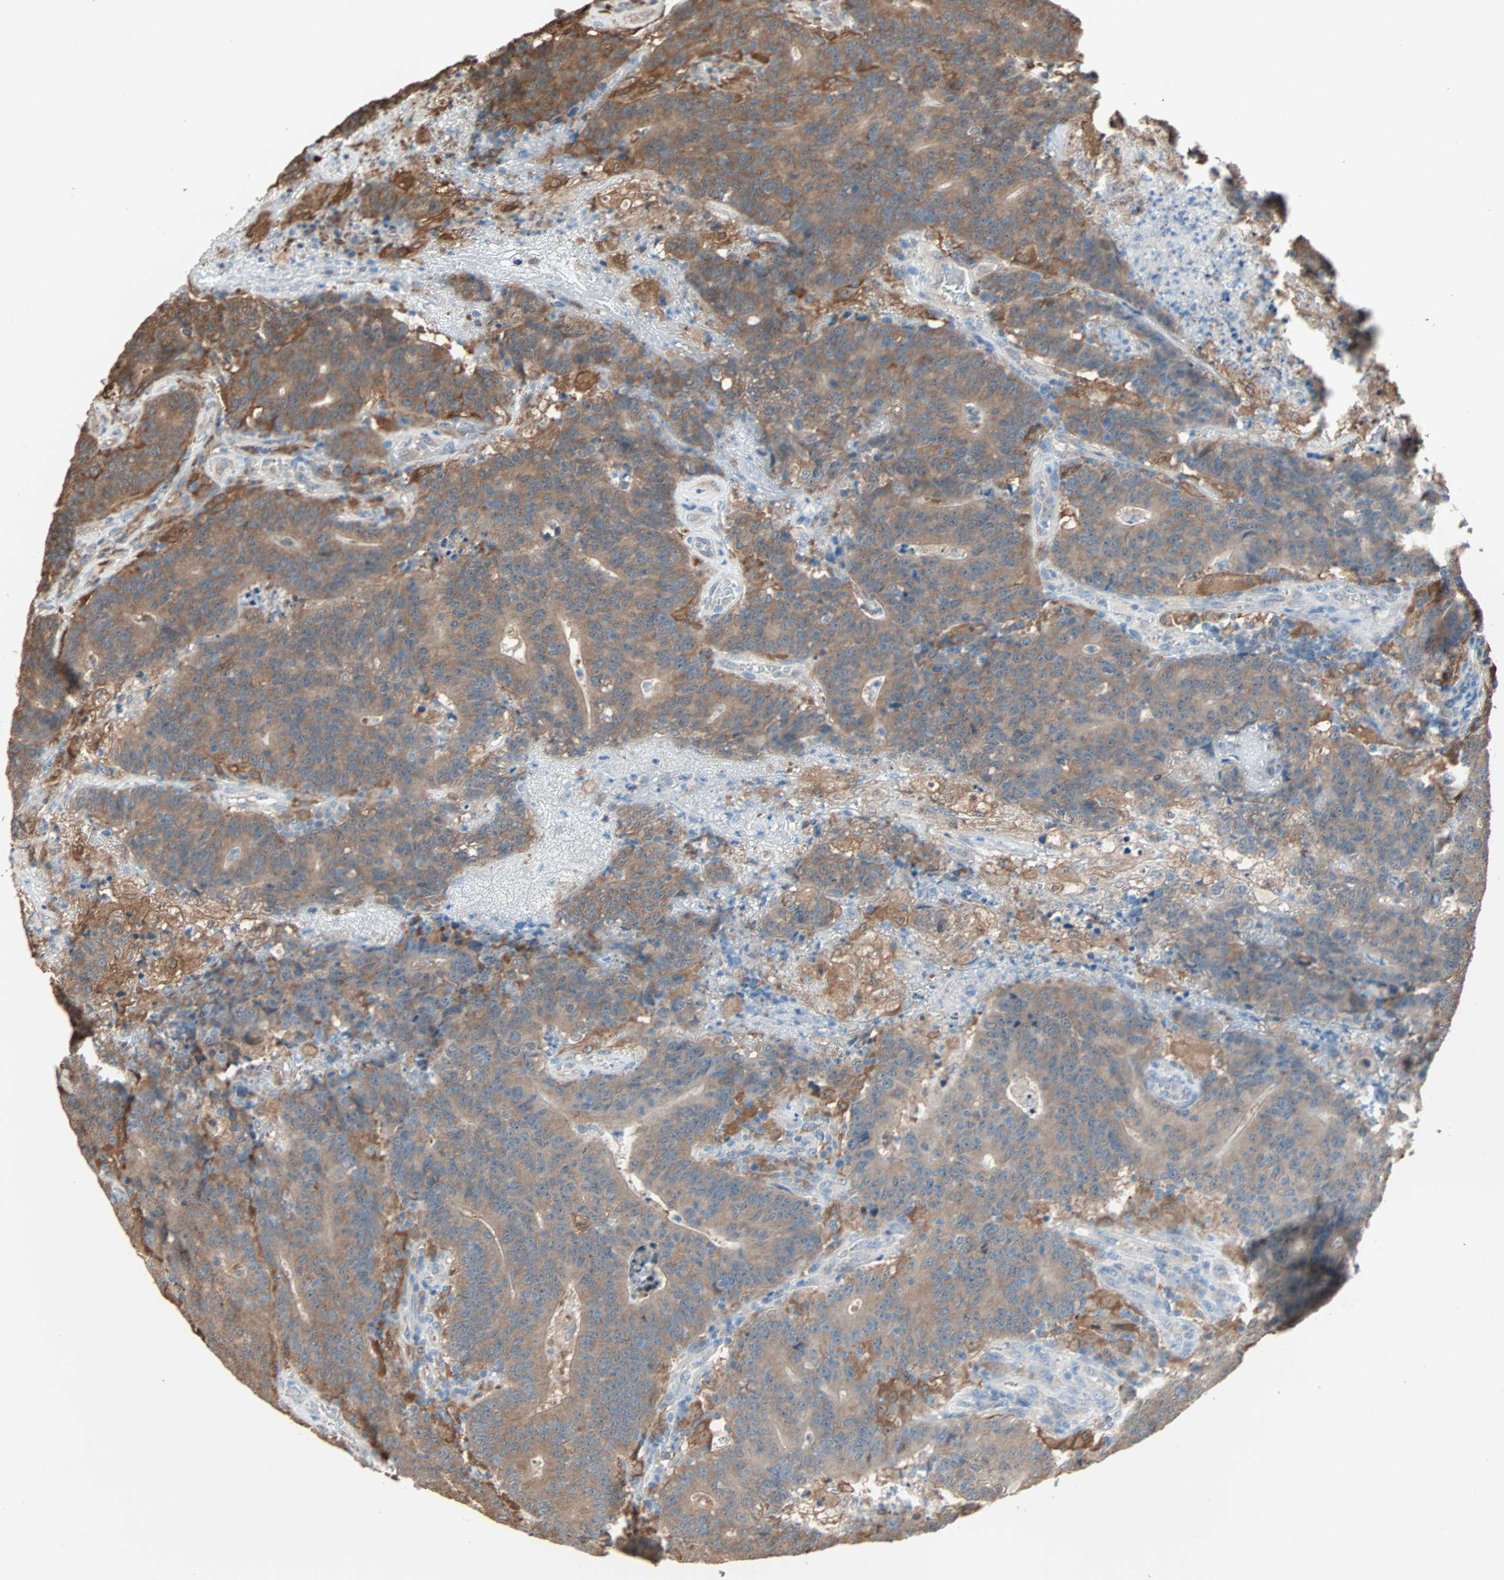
{"staining": {"intensity": "moderate", "quantity": ">75%", "location": "cytoplasmic/membranous"}, "tissue": "colorectal cancer", "cell_type": "Tumor cells", "image_type": "cancer", "snomed": [{"axis": "morphology", "description": "Normal tissue, NOS"}, {"axis": "morphology", "description": "Adenocarcinoma, NOS"}, {"axis": "topography", "description": "Colon"}], "caption": "This micrograph exhibits IHC staining of adenocarcinoma (colorectal), with medium moderate cytoplasmic/membranous positivity in about >75% of tumor cells.", "gene": "PRDX1", "patient": {"sex": "female", "age": 75}}